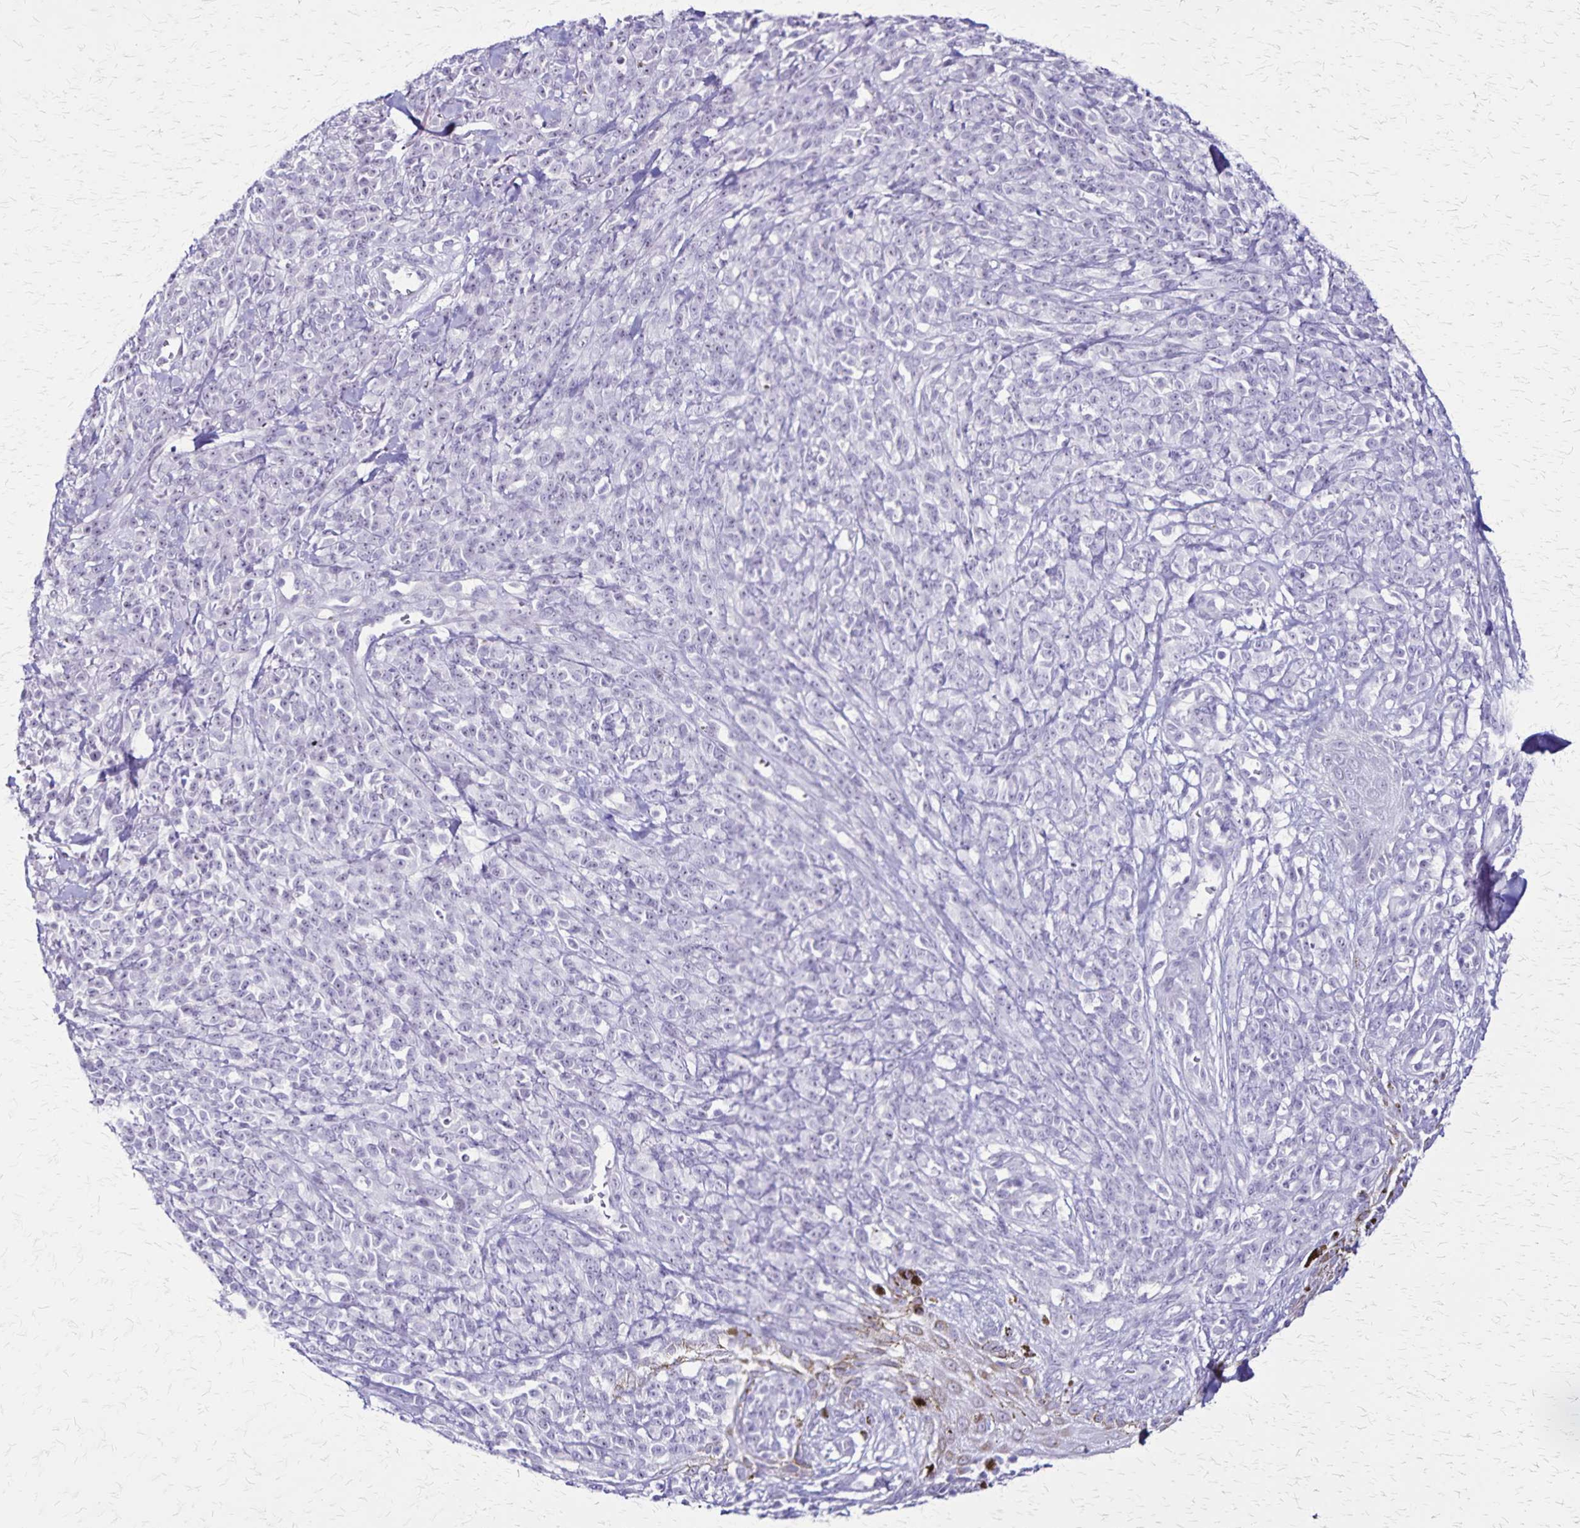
{"staining": {"intensity": "negative", "quantity": "none", "location": "none"}, "tissue": "melanoma", "cell_type": "Tumor cells", "image_type": "cancer", "snomed": [{"axis": "morphology", "description": "Malignant melanoma, NOS"}, {"axis": "topography", "description": "Skin"}, {"axis": "topography", "description": "Skin of trunk"}], "caption": "This is an immunohistochemistry histopathology image of human malignant melanoma. There is no staining in tumor cells.", "gene": "OR51B5", "patient": {"sex": "male", "age": 74}}